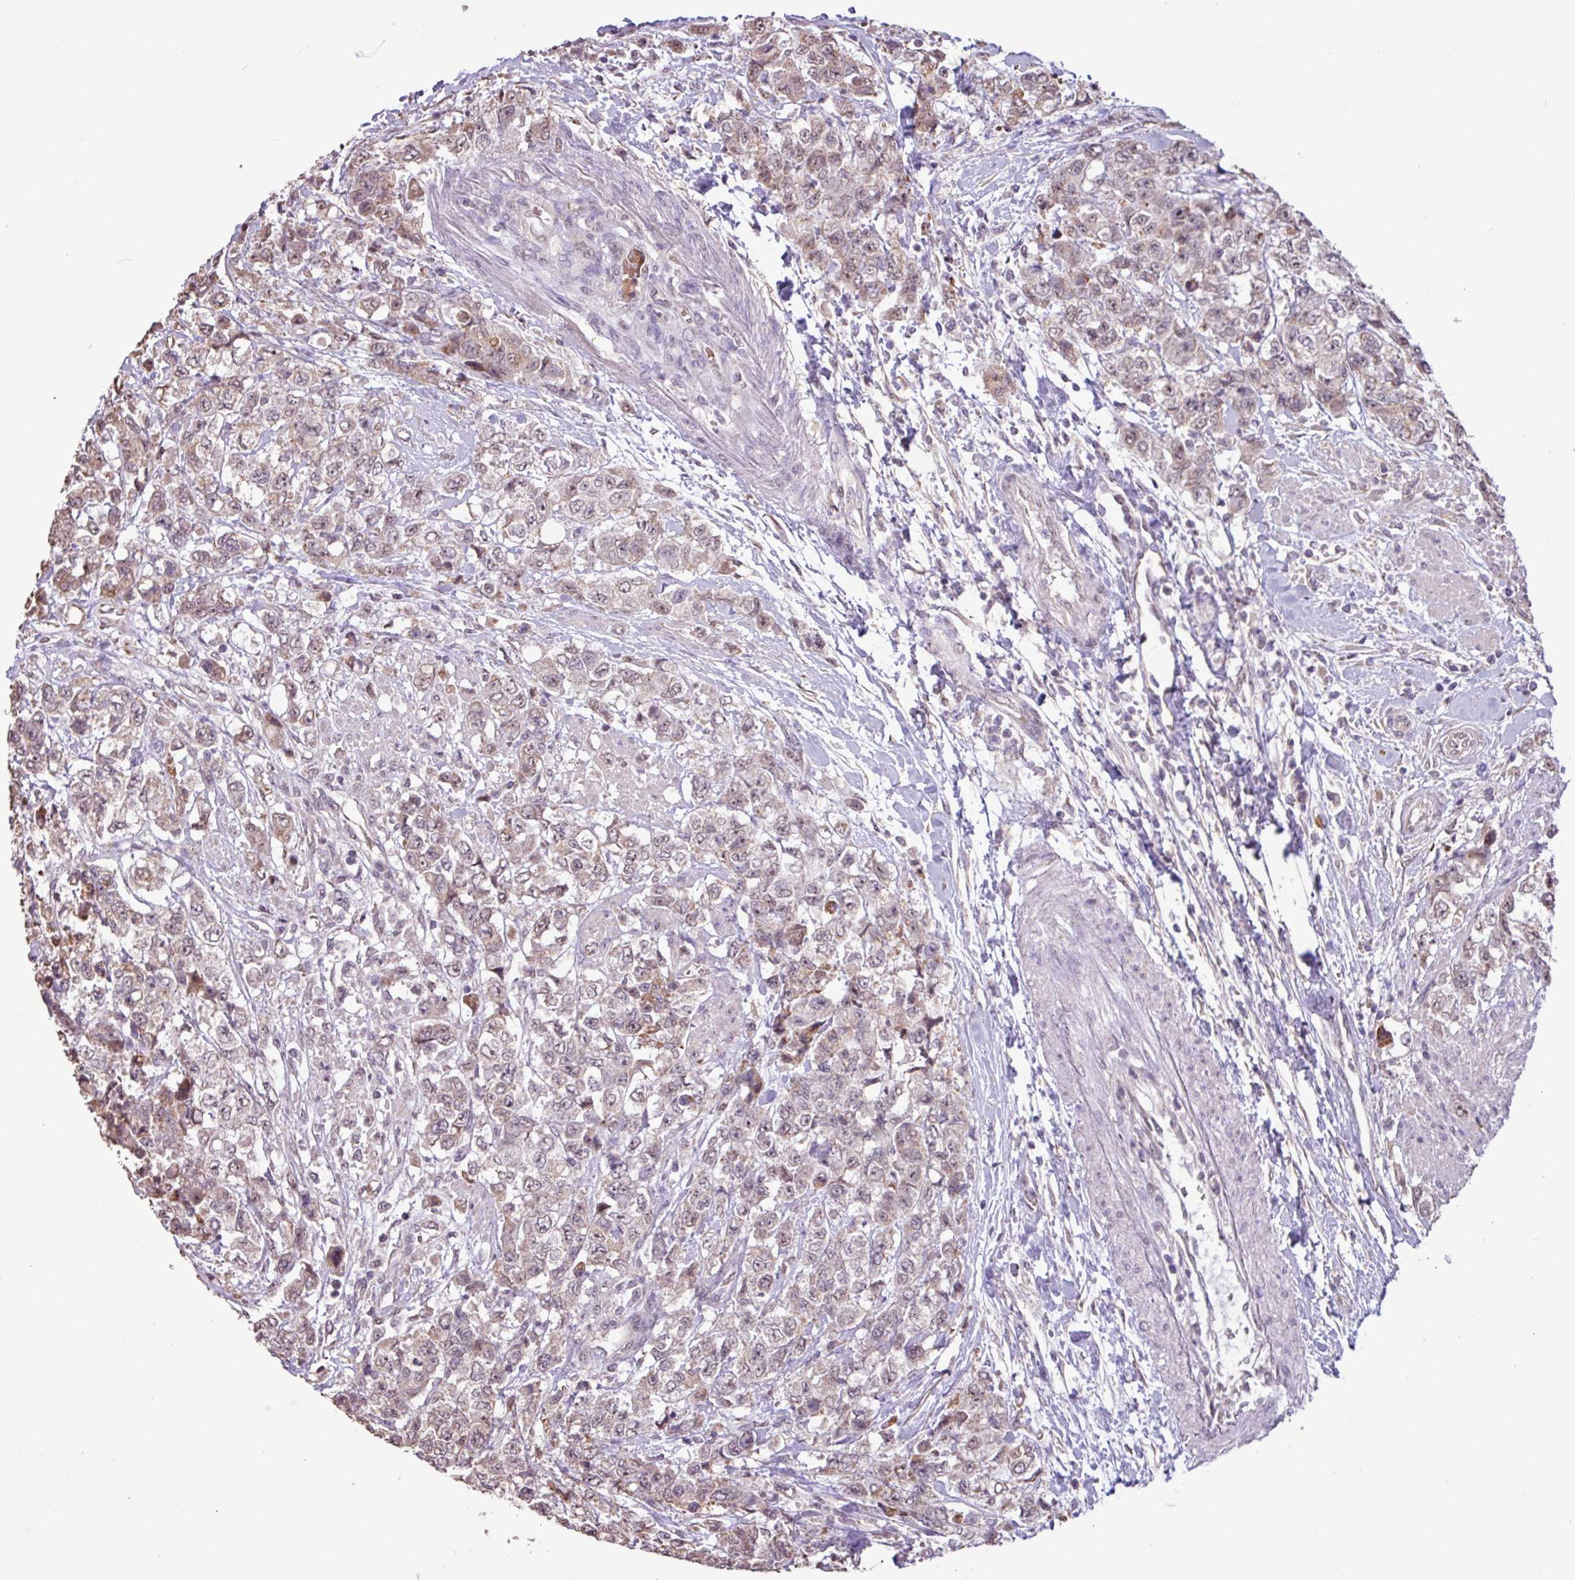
{"staining": {"intensity": "weak", "quantity": "25%-75%", "location": "nuclear"}, "tissue": "urothelial cancer", "cell_type": "Tumor cells", "image_type": "cancer", "snomed": [{"axis": "morphology", "description": "Urothelial carcinoma, High grade"}, {"axis": "topography", "description": "Urinary bladder"}], "caption": "Immunohistochemical staining of urothelial cancer displays weak nuclear protein staining in approximately 25%-75% of tumor cells. The staining was performed using DAB to visualize the protein expression in brown, while the nuclei were stained in blue with hematoxylin (Magnification: 20x).", "gene": "L3MBTL3", "patient": {"sex": "female", "age": 78}}